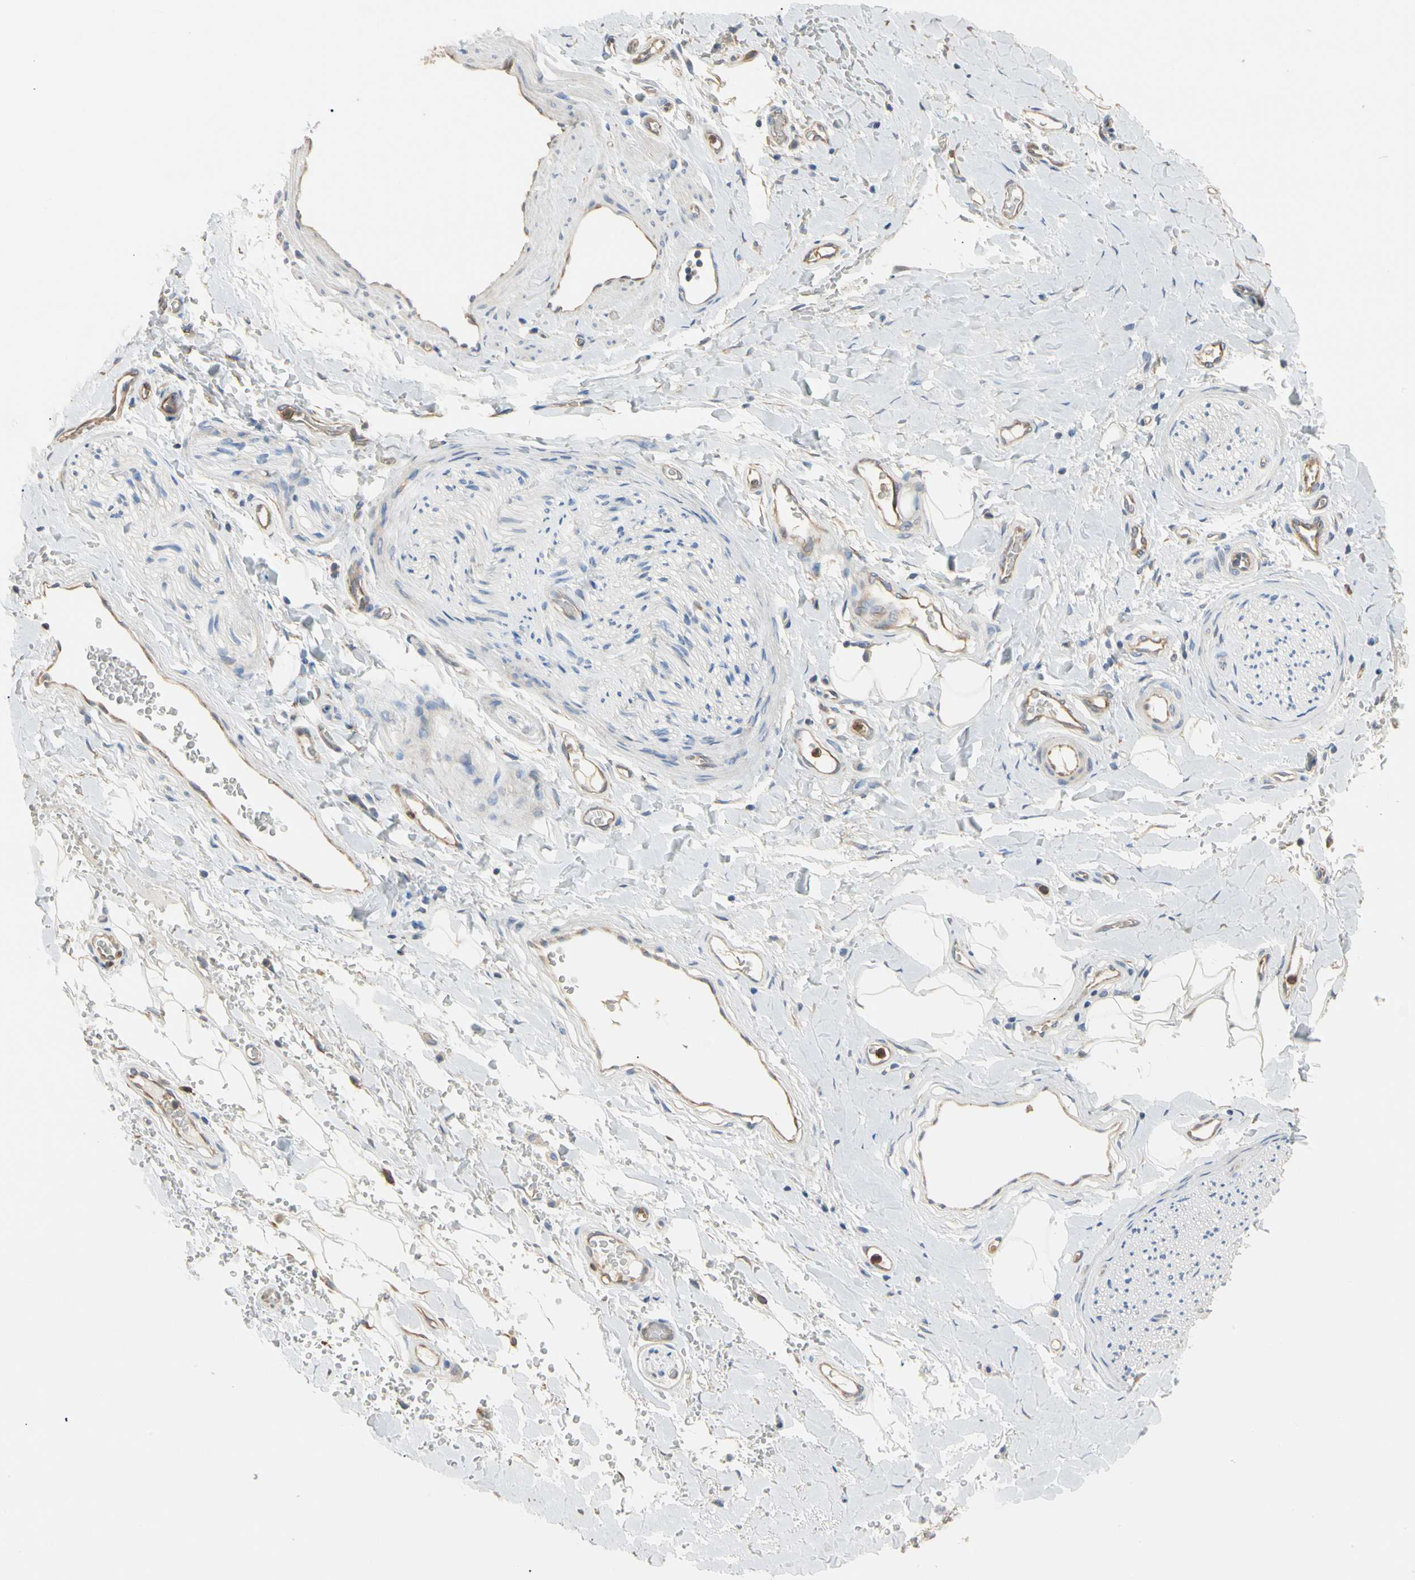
{"staining": {"intensity": "weak", "quantity": "<25%", "location": "cytoplasmic/membranous"}, "tissue": "adipose tissue", "cell_type": "Adipocytes", "image_type": "normal", "snomed": [{"axis": "morphology", "description": "Normal tissue, NOS"}, {"axis": "morphology", "description": "Carcinoma, NOS"}, {"axis": "topography", "description": "Pancreas"}, {"axis": "topography", "description": "Peripheral nerve tissue"}], "caption": "Immunohistochemistry photomicrograph of normal adipose tissue stained for a protein (brown), which displays no staining in adipocytes. (Brightfield microscopy of DAB IHC at high magnification).", "gene": "BBOX1", "patient": {"sex": "female", "age": 29}}